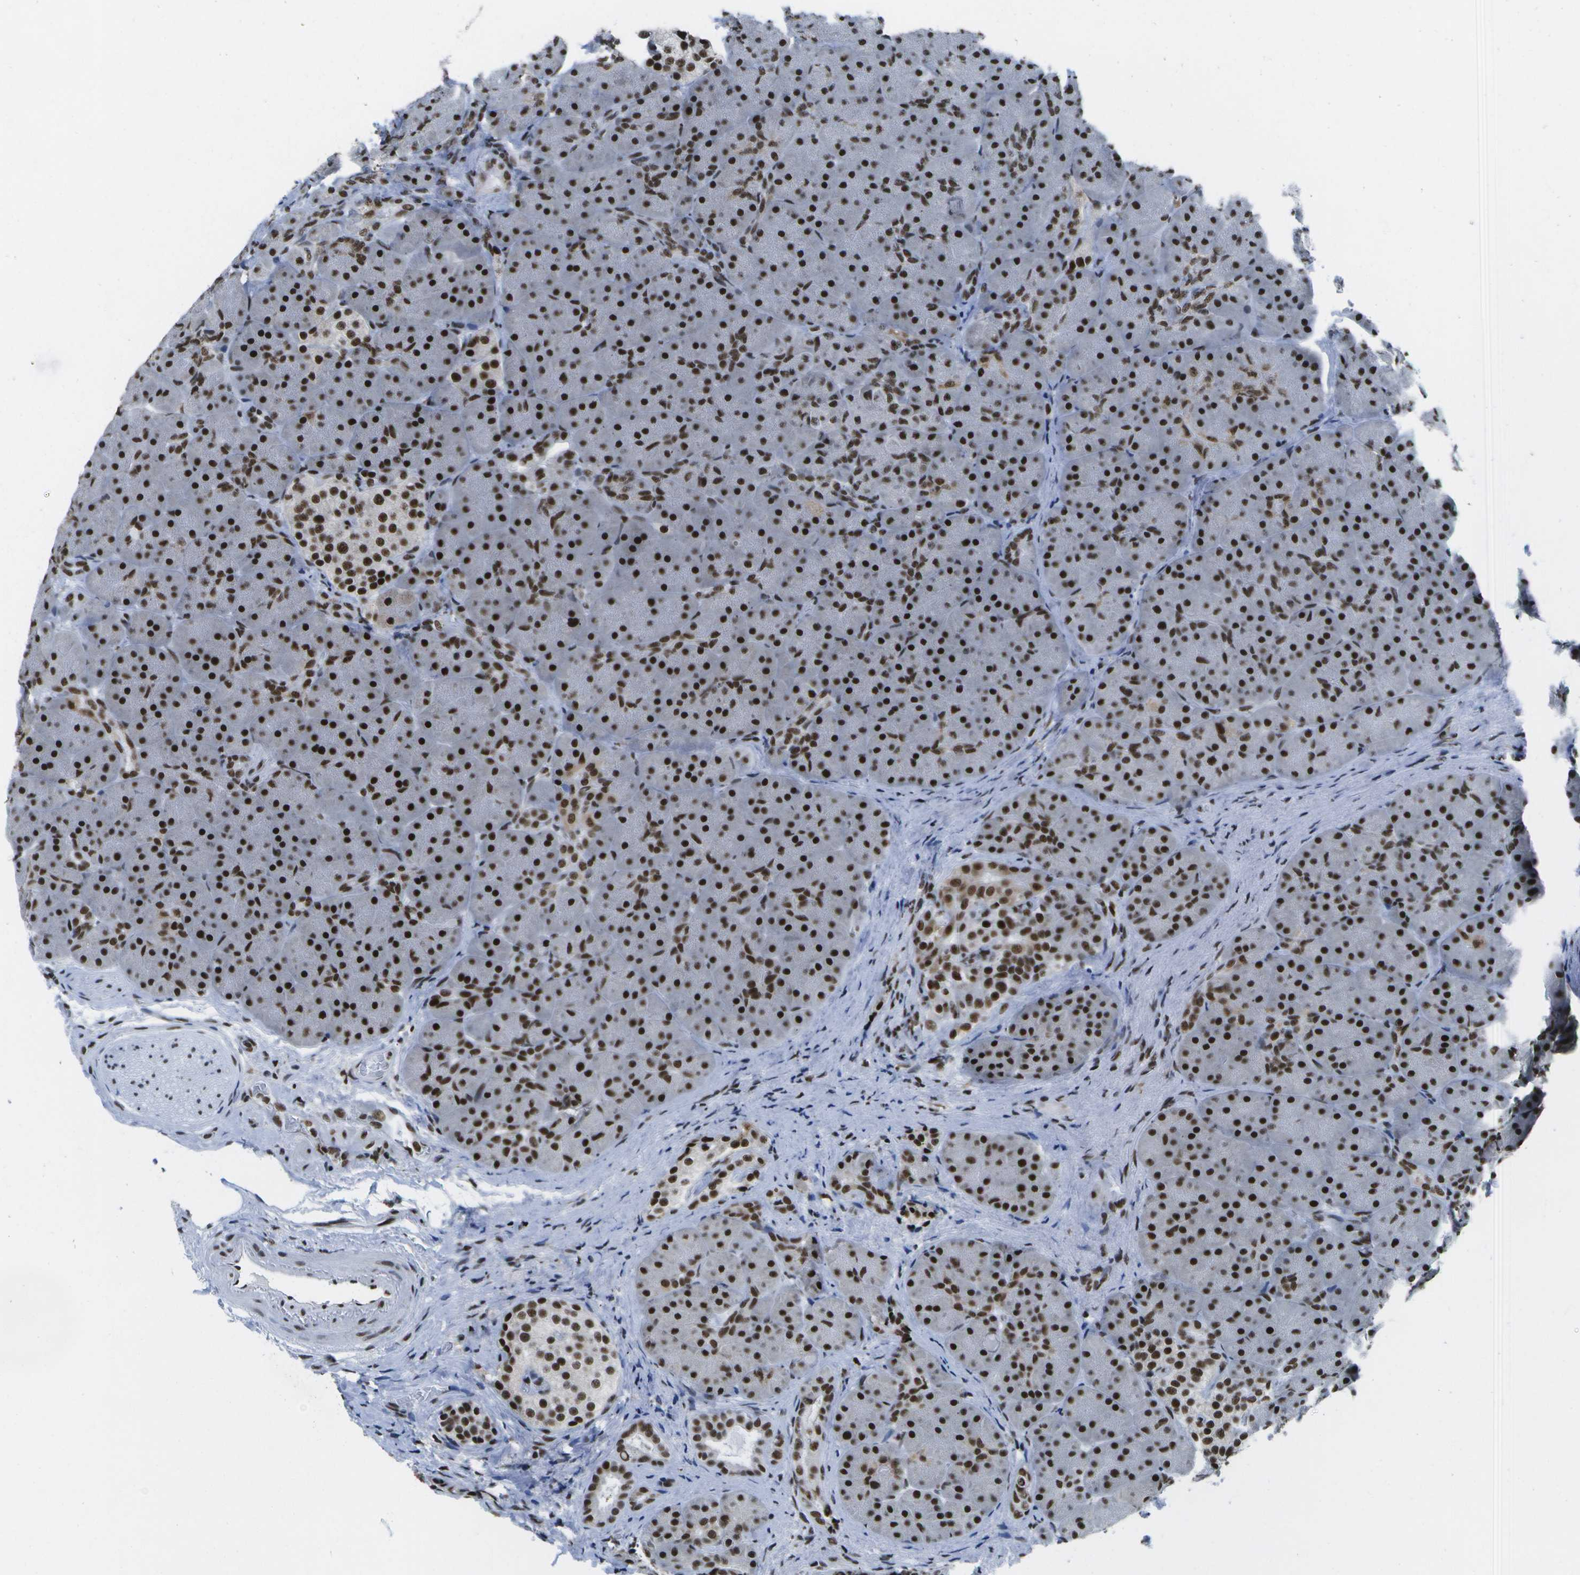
{"staining": {"intensity": "strong", "quantity": ">75%", "location": "nuclear"}, "tissue": "pancreas", "cell_type": "Exocrine glandular cells", "image_type": "normal", "snomed": [{"axis": "morphology", "description": "Normal tissue, NOS"}, {"axis": "topography", "description": "Pancreas"}], "caption": "A brown stain shows strong nuclear positivity of a protein in exocrine glandular cells of unremarkable human pancreas.", "gene": "NSRP1", "patient": {"sex": "male", "age": 66}}